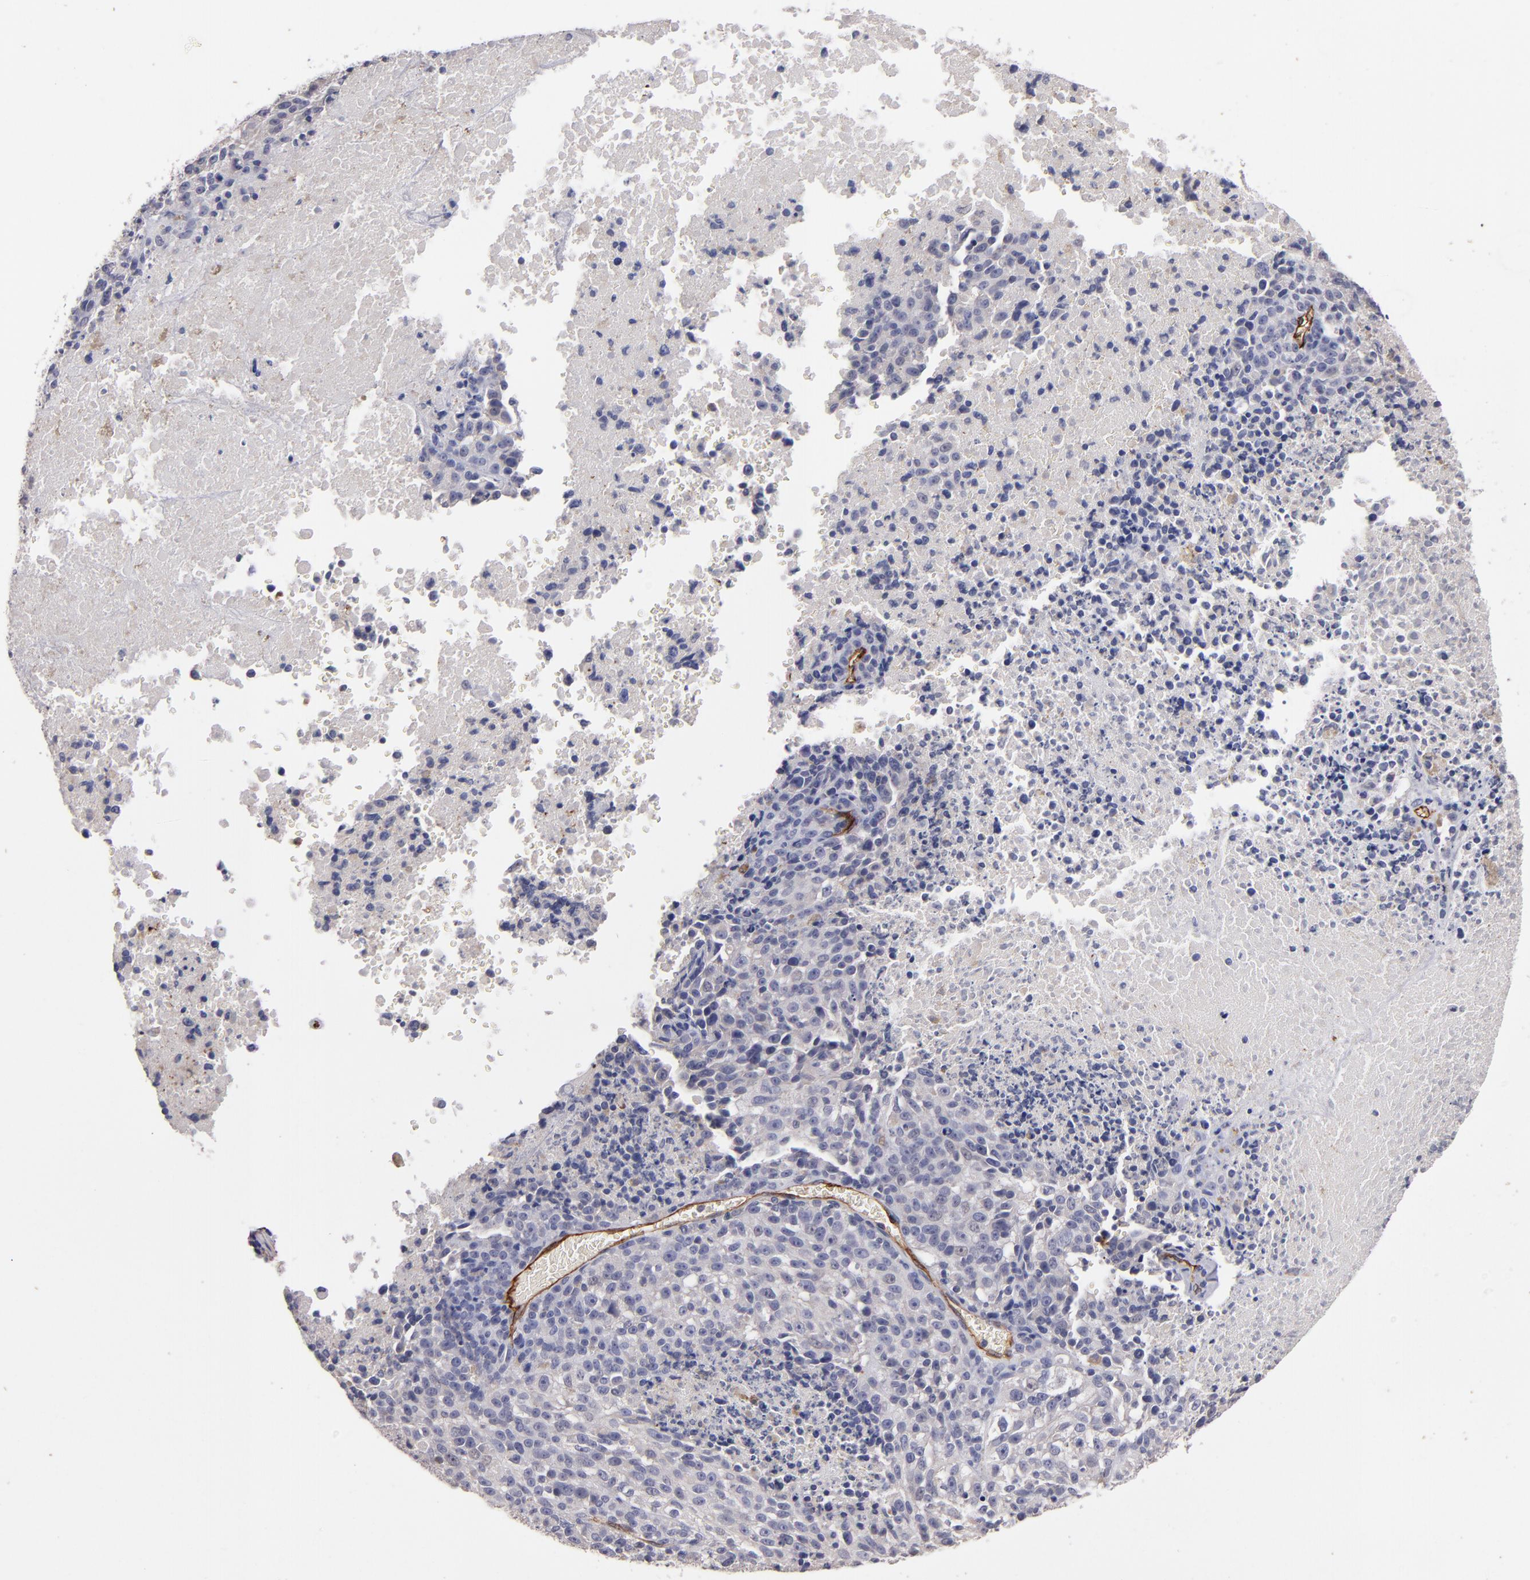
{"staining": {"intensity": "negative", "quantity": "none", "location": "none"}, "tissue": "melanoma", "cell_type": "Tumor cells", "image_type": "cancer", "snomed": [{"axis": "morphology", "description": "Malignant melanoma, Metastatic site"}, {"axis": "topography", "description": "Cerebral cortex"}], "caption": "Micrograph shows no protein staining in tumor cells of melanoma tissue.", "gene": "CLDN5", "patient": {"sex": "female", "age": 52}}